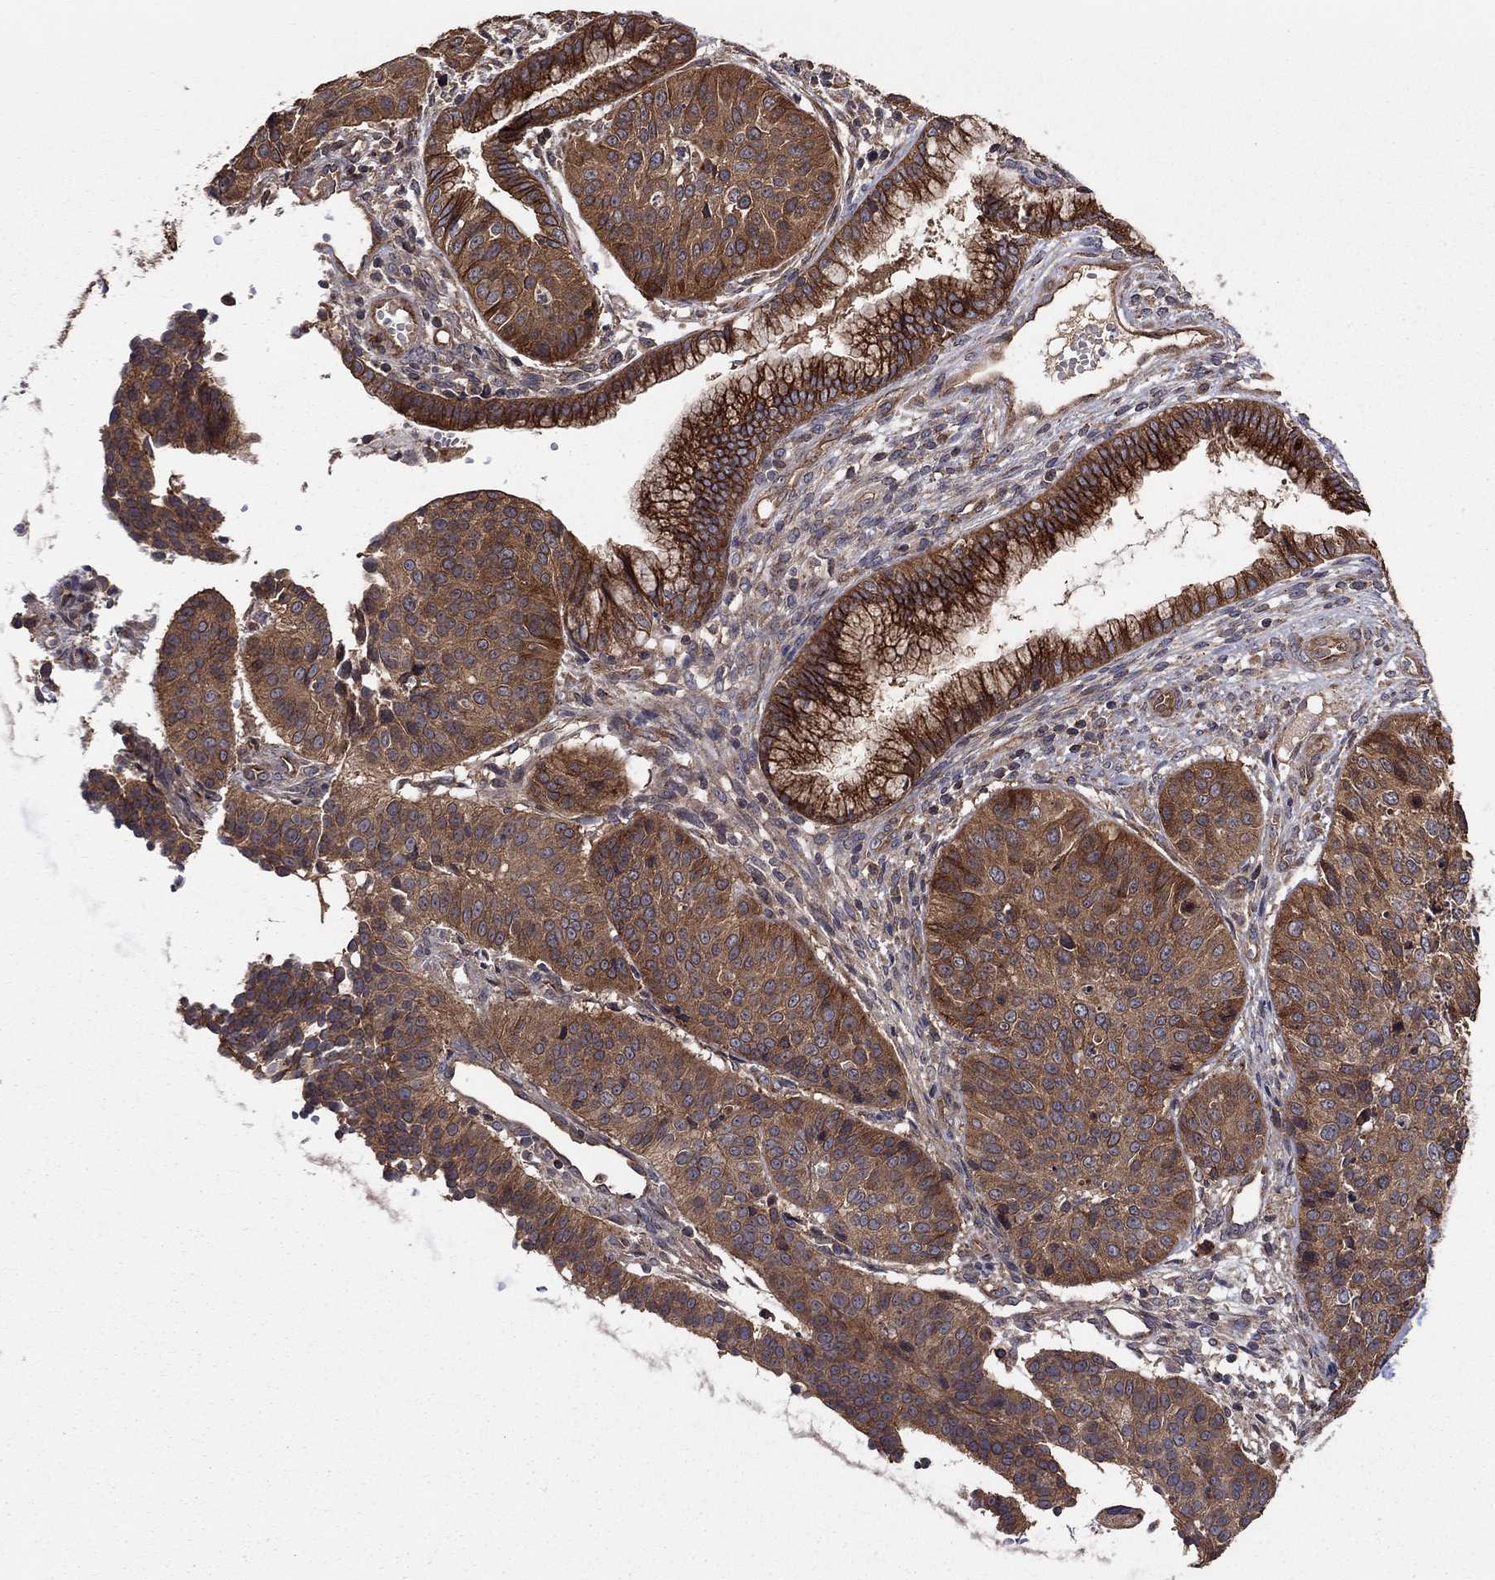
{"staining": {"intensity": "strong", "quantity": ">75%", "location": "cytoplasmic/membranous"}, "tissue": "cervical cancer", "cell_type": "Tumor cells", "image_type": "cancer", "snomed": [{"axis": "morphology", "description": "Normal tissue, NOS"}, {"axis": "morphology", "description": "Squamous cell carcinoma, NOS"}, {"axis": "topography", "description": "Cervix"}], "caption": "About >75% of tumor cells in cervical cancer (squamous cell carcinoma) reveal strong cytoplasmic/membranous protein staining as visualized by brown immunohistochemical staining.", "gene": "BMERB1", "patient": {"sex": "female", "age": 39}}